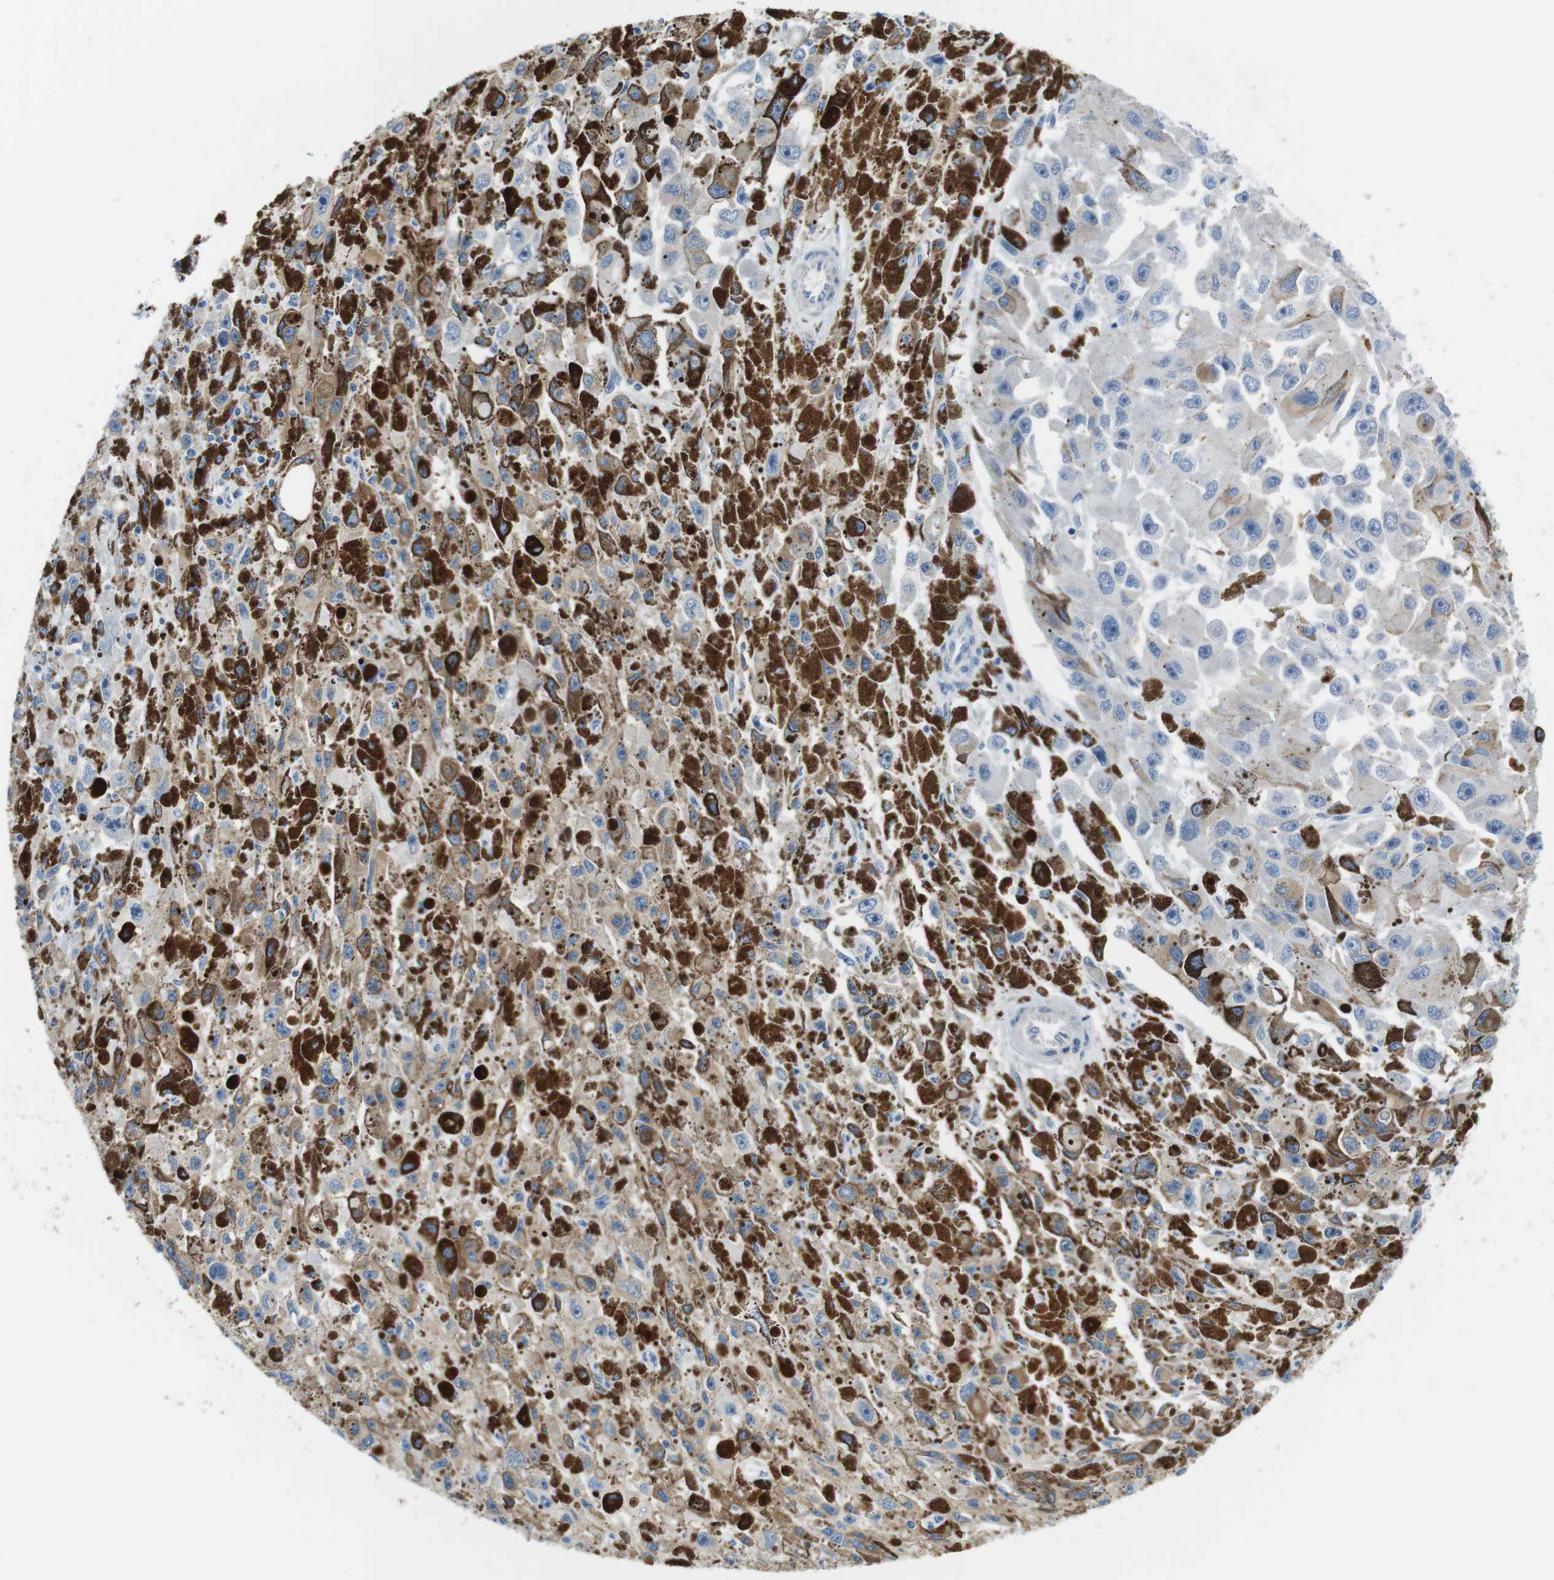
{"staining": {"intensity": "negative", "quantity": "none", "location": "none"}, "tissue": "melanoma", "cell_type": "Tumor cells", "image_type": "cancer", "snomed": [{"axis": "morphology", "description": "Malignant melanoma, NOS"}, {"axis": "topography", "description": "Skin"}], "caption": "A micrograph of human malignant melanoma is negative for staining in tumor cells.", "gene": "CDH8", "patient": {"sex": "female", "age": 104}}